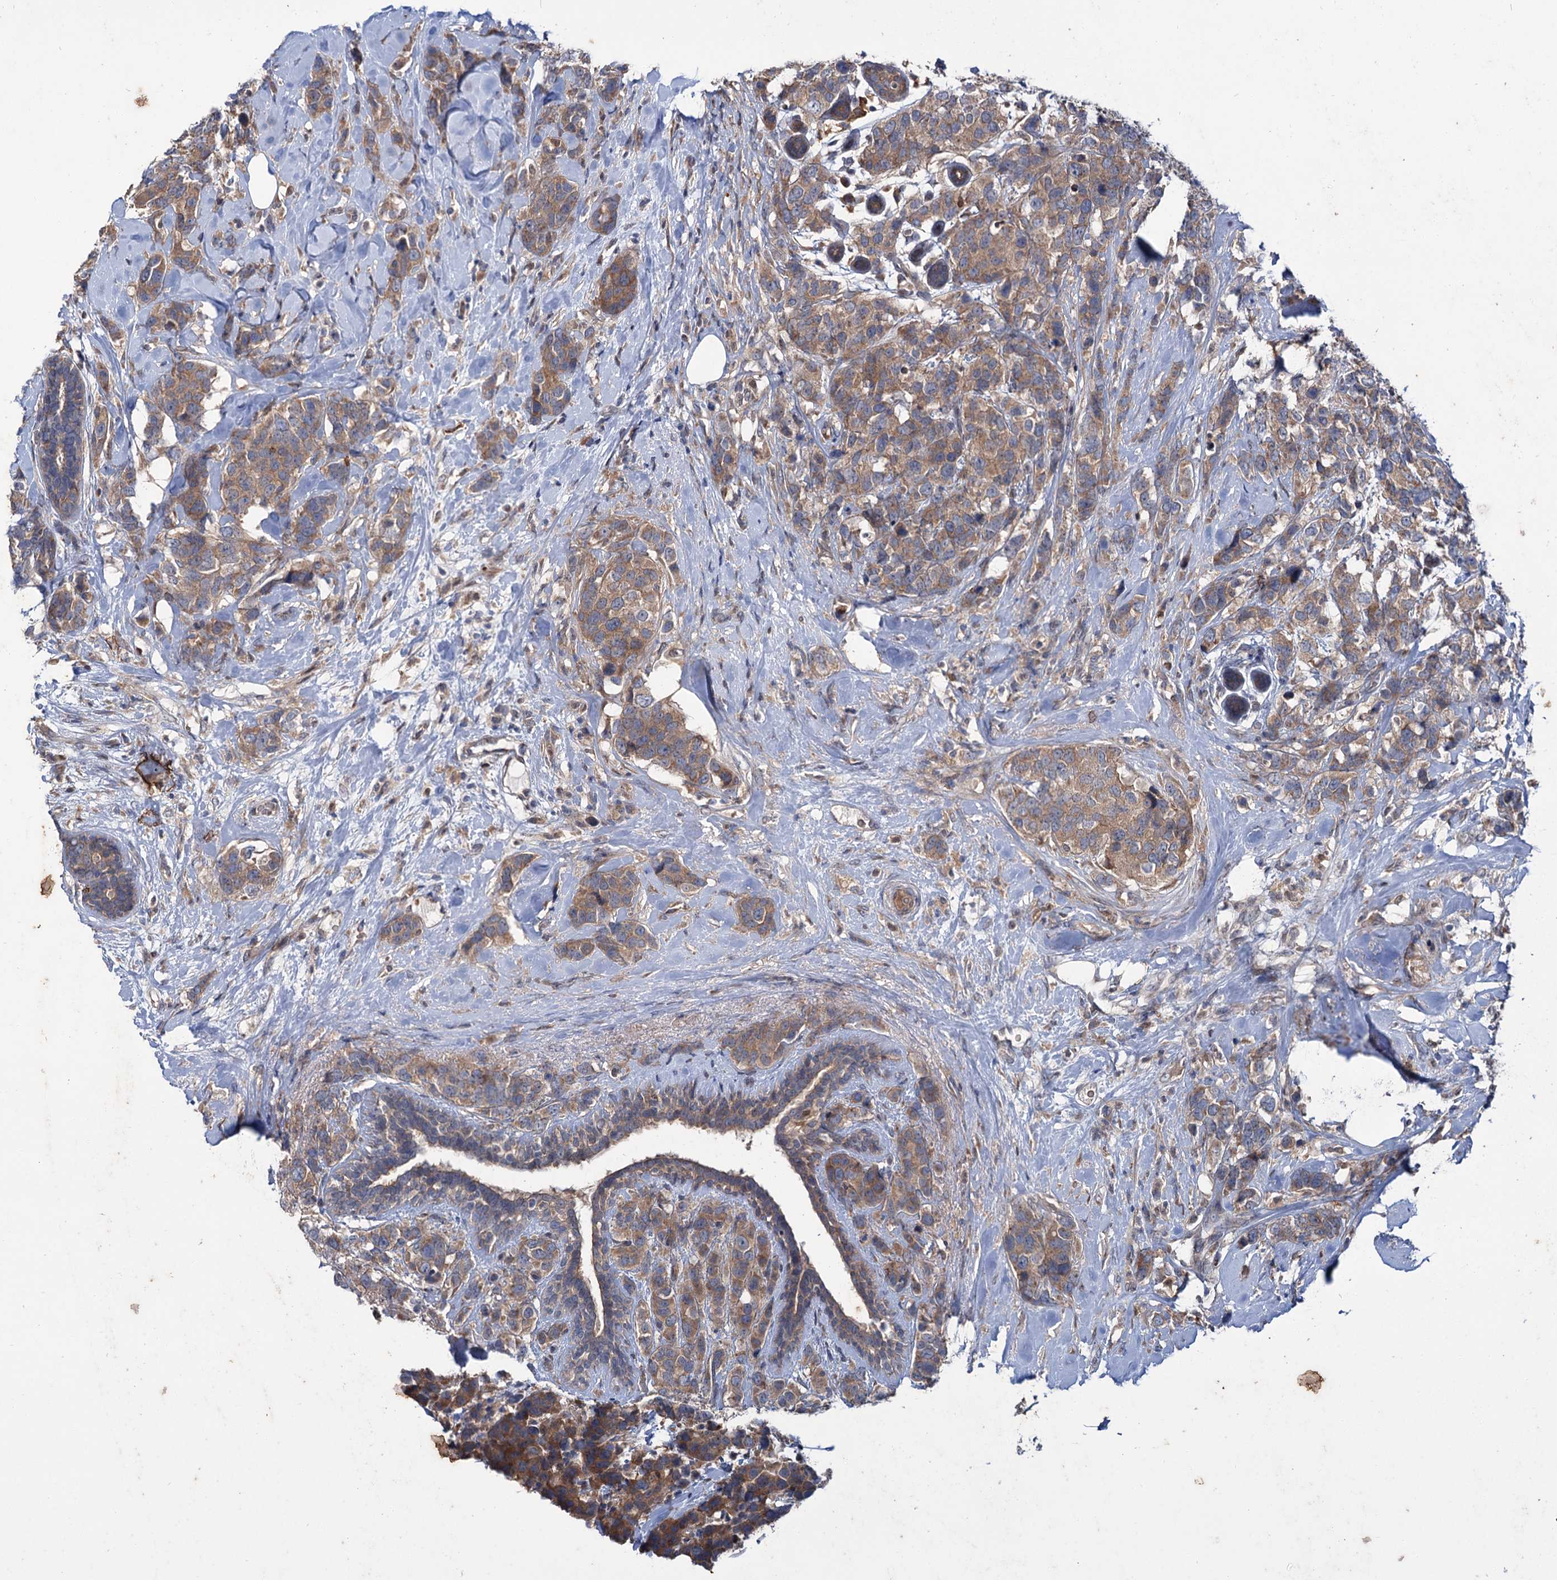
{"staining": {"intensity": "moderate", "quantity": ">75%", "location": "cytoplasmic/membranous"}, "tissue": "breast cancer", "cell_type": "Tumor cells", "image_type": "cancer", "snomed": [{"axis": "morphology", "description": "Lobular carcinoma"}, {"axis": "topography", "description": "Breast"}], "caption": "Immunohistochemical staining of human breast lobular carcinoma reveals moderate cytoplasmic/membranous protein staining in approximately >75% of tumor cells.", "gene": "PTPN3", "patient": {"sex": "female", "age": 59}}